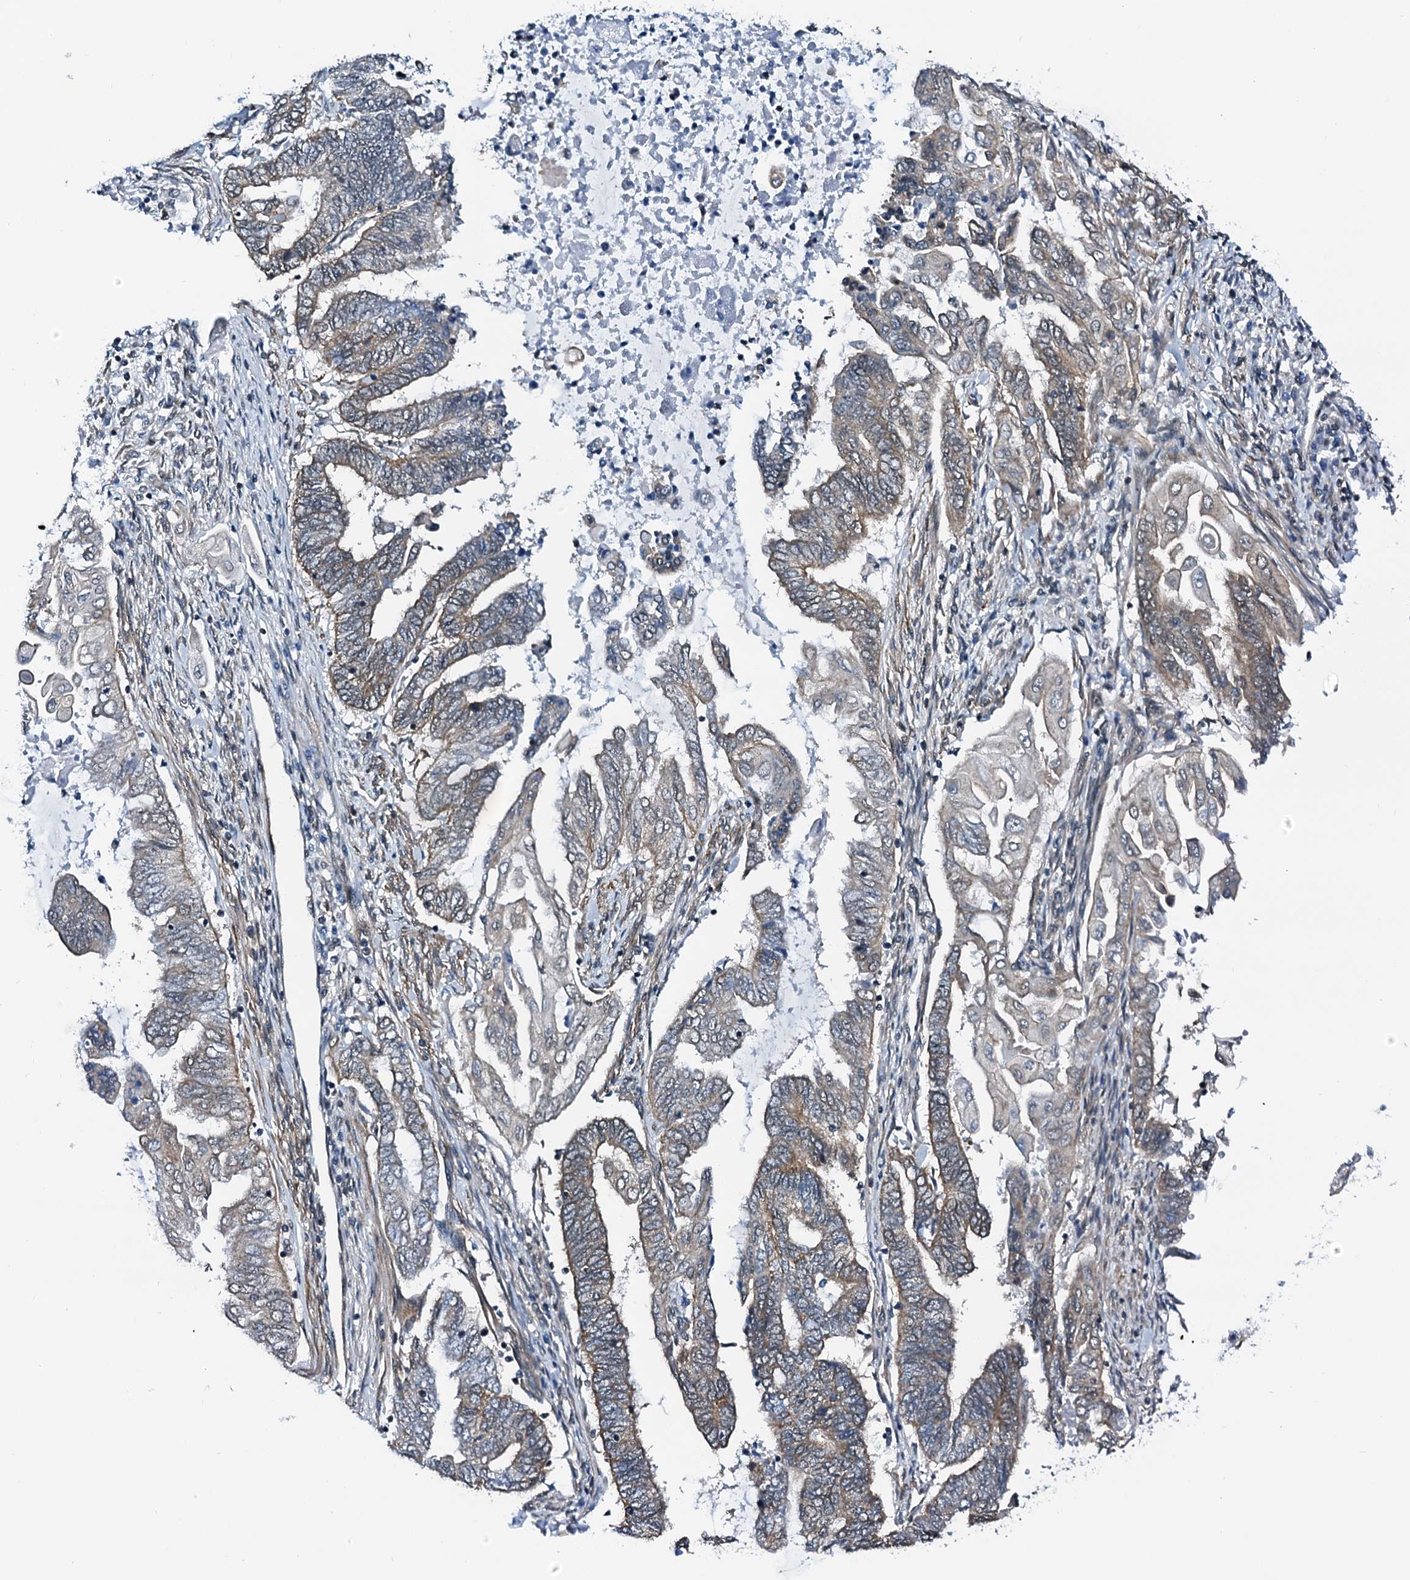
{"staining": {"intensity": "weak", "quantity": "25%-75%", "location": "cytoplasmic/membranous"}, "tissue": "endometrial cancer", "cell_type": "Tumor cells", "image_type": "cancer", "snomed": [{"axis": "morphology", "description": "Adenocarcinoma, NOS"}, {"axis": "topography", "description": "Uterus"}, {"axis": "topography", "description": "Endometrium"}], "caption": "IHC image of human endometrial cancer (adenocarcinoma) stained for a protein (brown), which shows low levels of weak cytoplasmic/membranous positivity in approximately 25%-75% of tumor cells.", "gene": "CWC15", "patient": {"sex": "female", "age": 70}}